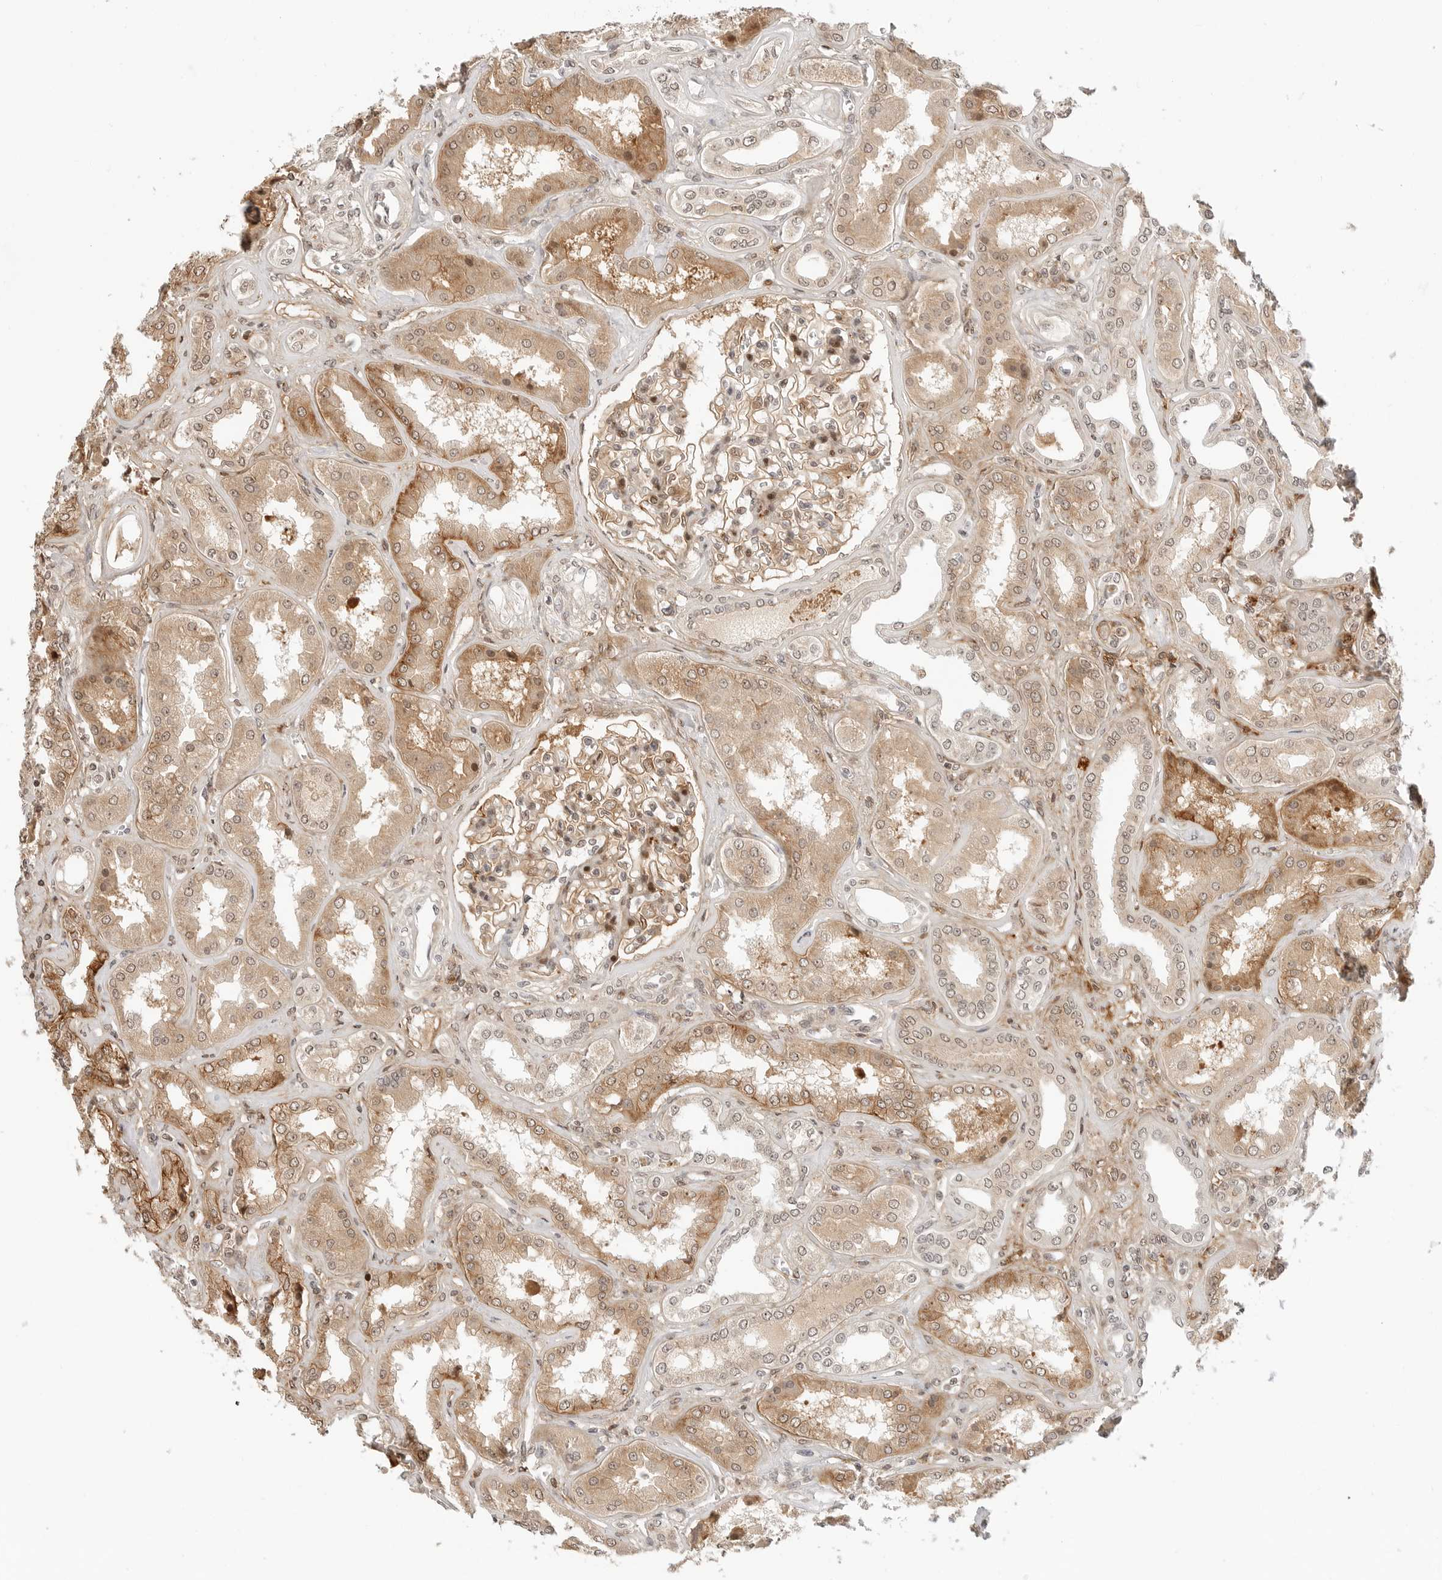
{"staining": {"intensity": "moderate", "quantity": ">75%", "location": "cytoplasmic/membranous,nuclear"}, "tissue": "kidney", "cell_type": "Cells in glomeruli", "image_type": "normal", "snomed": [{"axis": "morphology", "description": "Normal tissue, NOS"}, {"axis": "topography", "description": "Kidney"}], "caption": "A photomicrograph of kidney stained for a protein exhibits moderate cytoplasmic/membranous,nuclear brown staining in cells in glomeruli.", "gene": "GEM", "patient": {"sex": "female", "age": 56}}